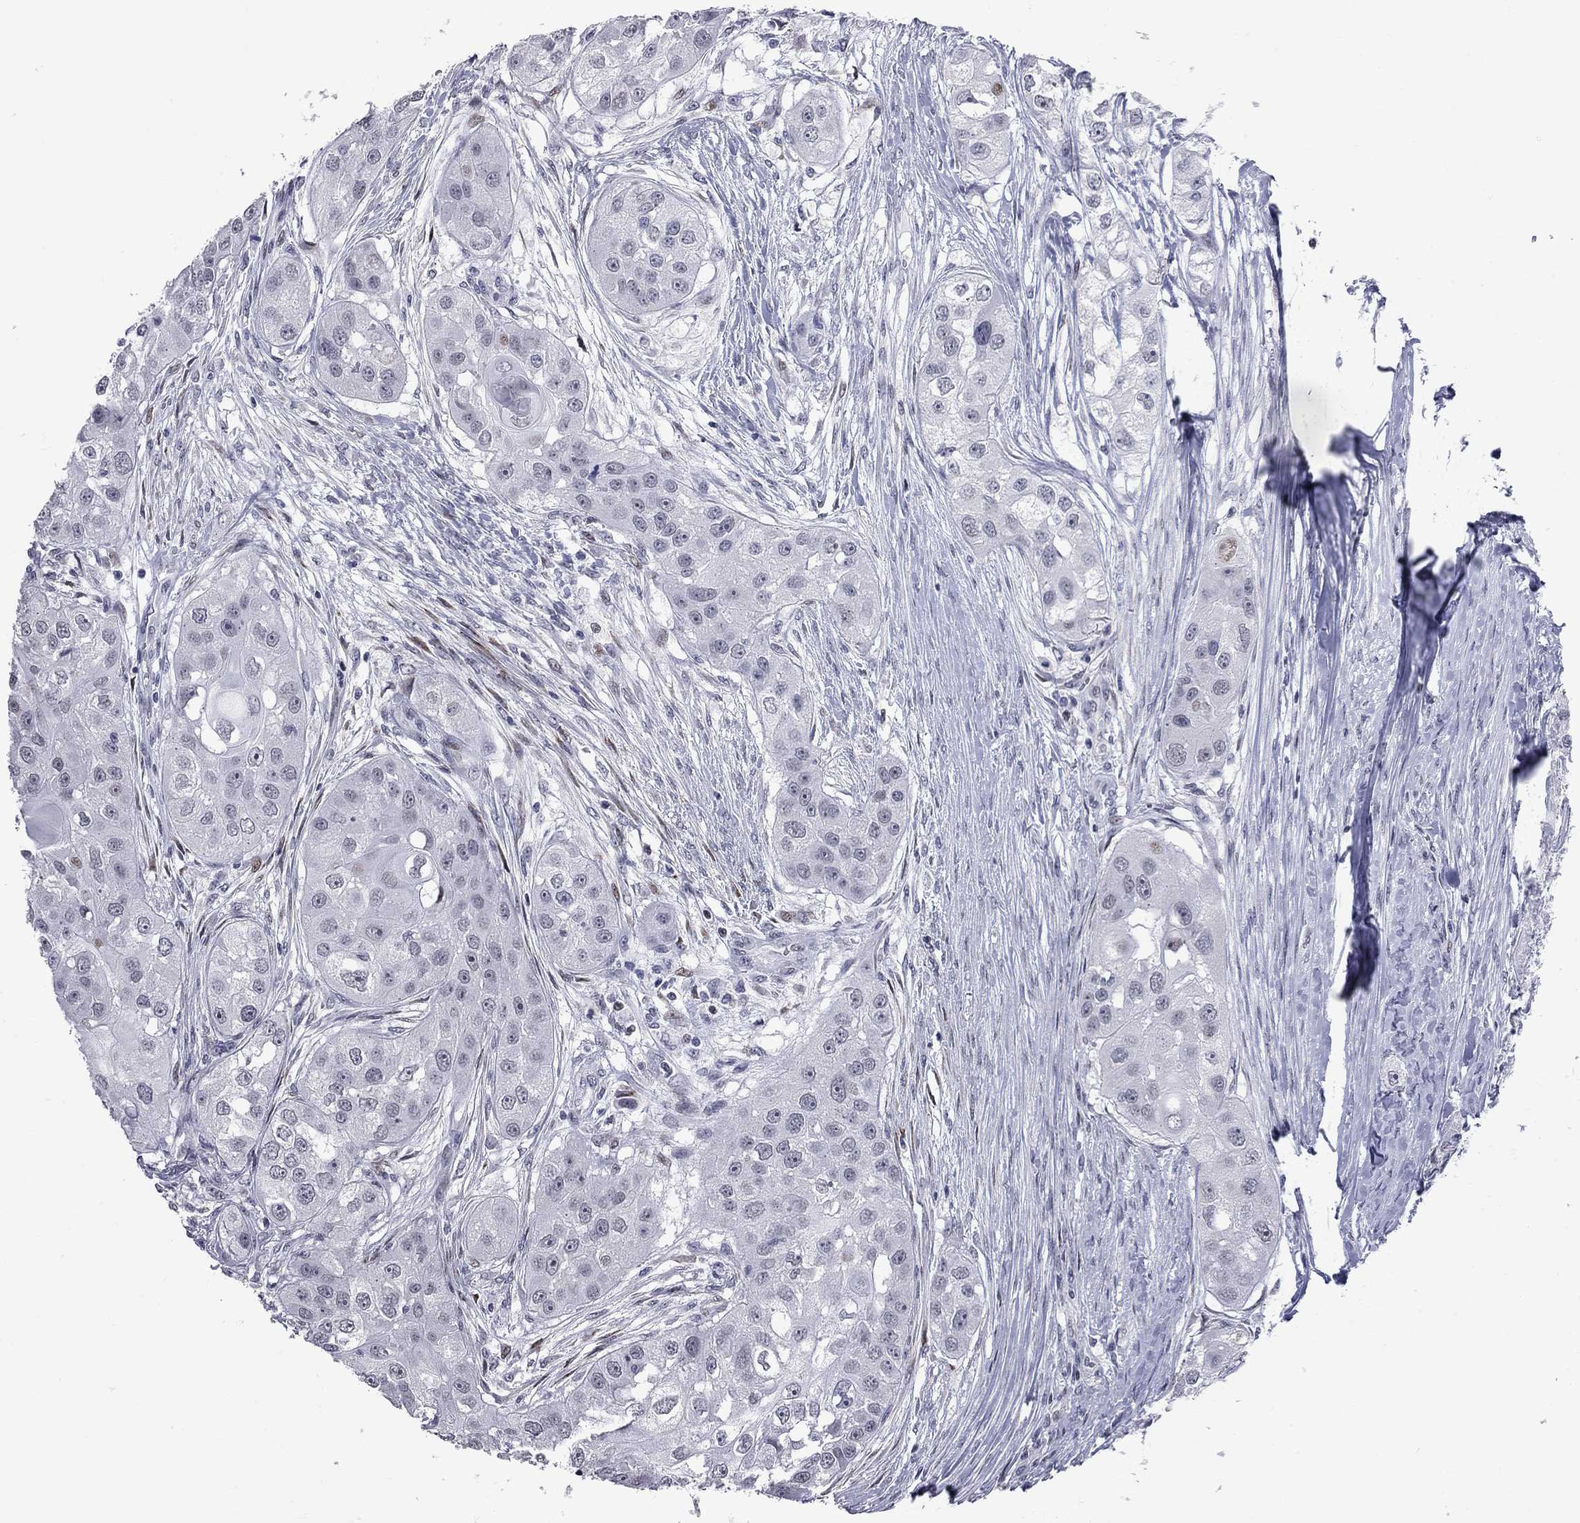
{"staining": {"intensity": "weak", "quantity": "<25%", "location": "nuclear"}, "tissue": "head and neck cancer", "cell_type": "Tumor cells", "image_type": "cancer", "snomed": [{"axis": "morphology", "description": "Normal tissue, NOS"}, {"axis": "morphology", "description": "Squamous cell carcinoma, NOS"}, {"axis": "topography", "description": "Skeletal muscle"}, {"axis": "topography", "description": "Head-Neck"}], "caption": "Head and neck squamous cell carcinoma was stained to show a protein in brown. There is no significant positivity in tumor cells.", "gene": "ZNF154", "patient": {"sex": "male", "age": 51}}